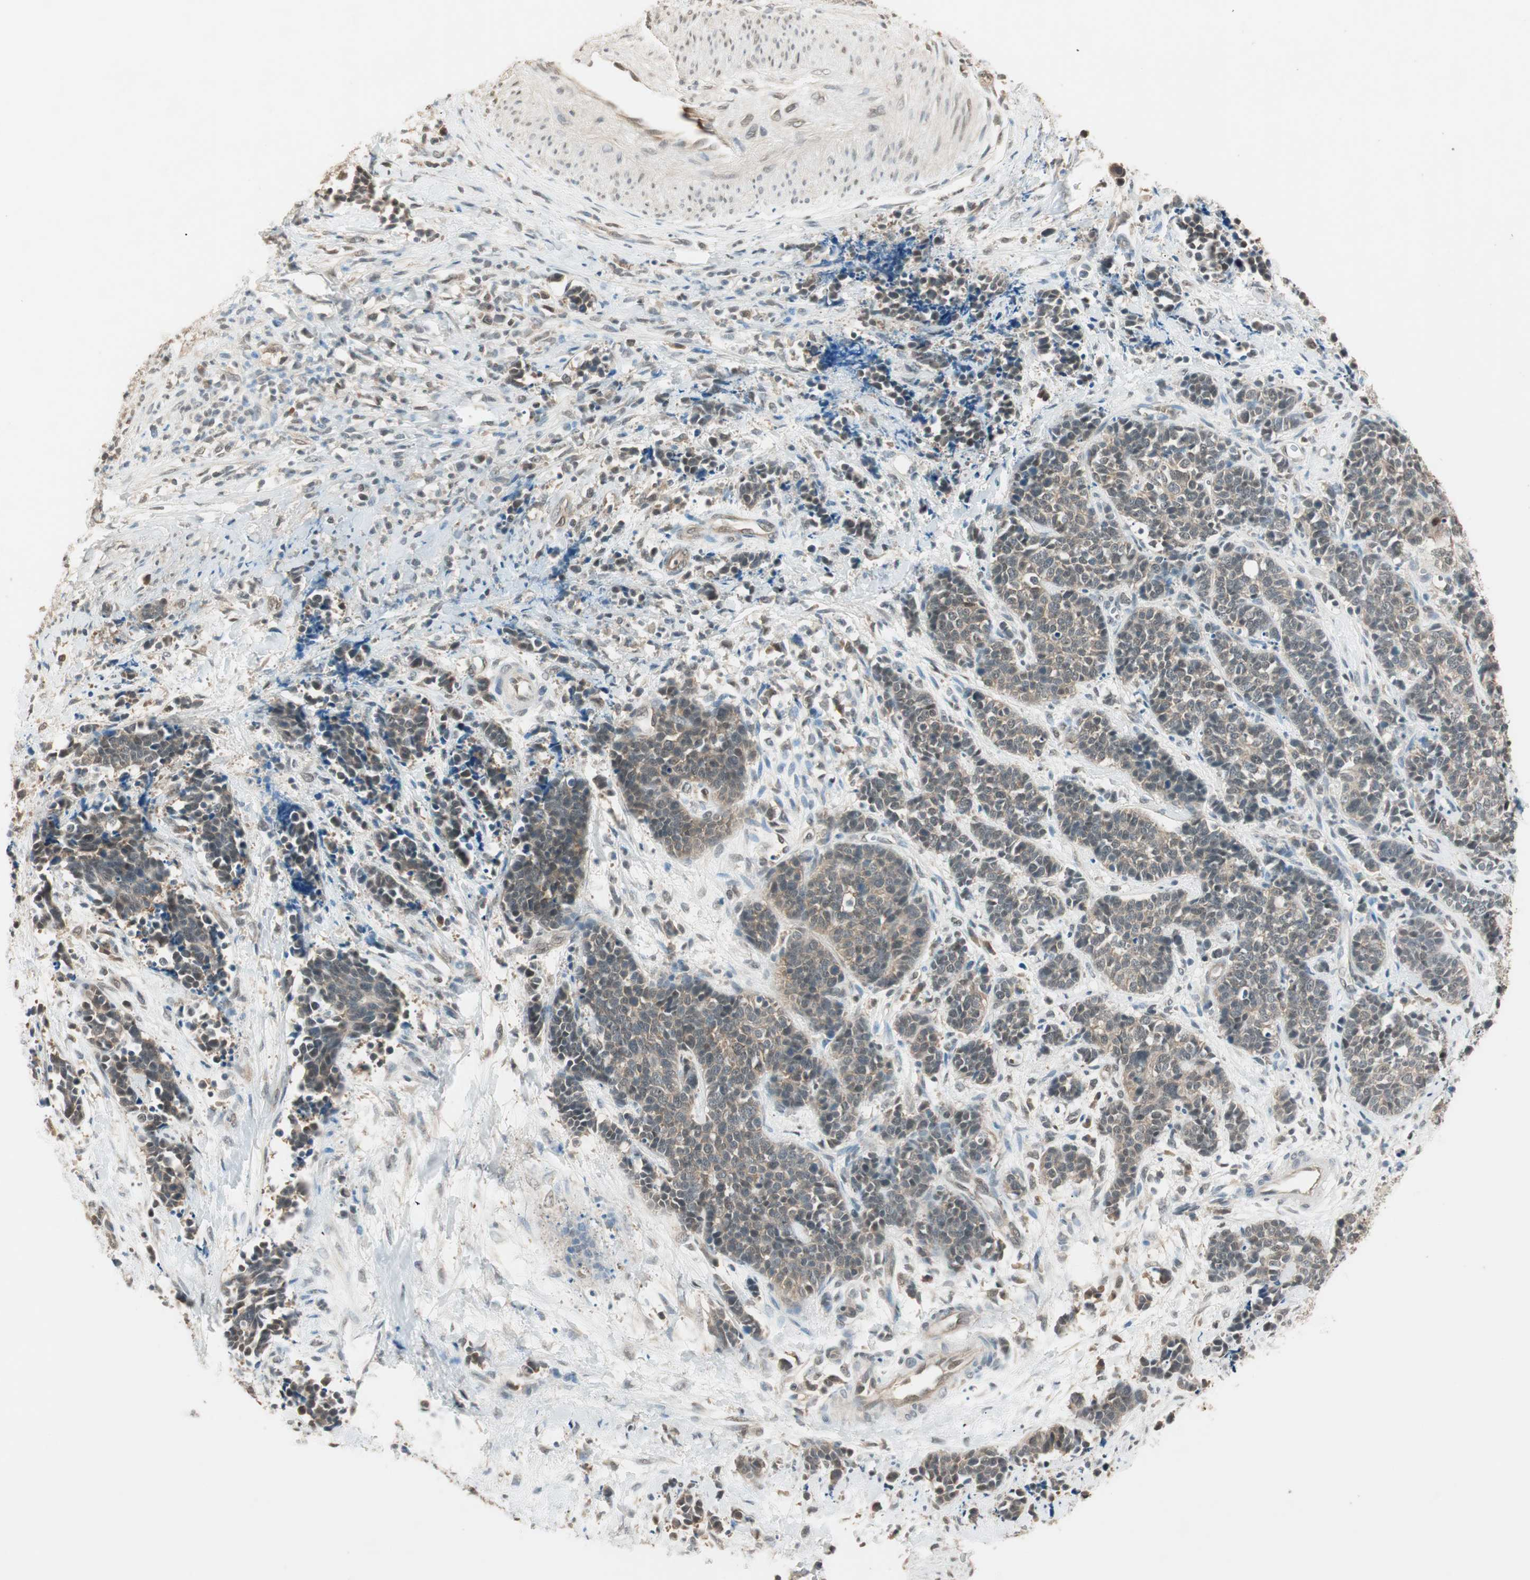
{"staining": {"intensity": "weak", "quantity": "25%-75%", "location": "cytoplasmic/membranous"}, "tissue": "cervical cancer", "cell_type": "Tumor cells", "image_type": "cancer", "snomed": [{"axis": "morphology", "description": "Squamous cell carcinoma, NOS"}, {"axis": "topography", "description": "Cervix"}], "caption": "Immunohistochemical staining of human cervical squamous cell carcinoma displays weak cytoplasmic/membranous protein staining in about 25%-75% of tumor cells.", "gene": "USP5", "patient": {"sex": "female", "age": 35}}